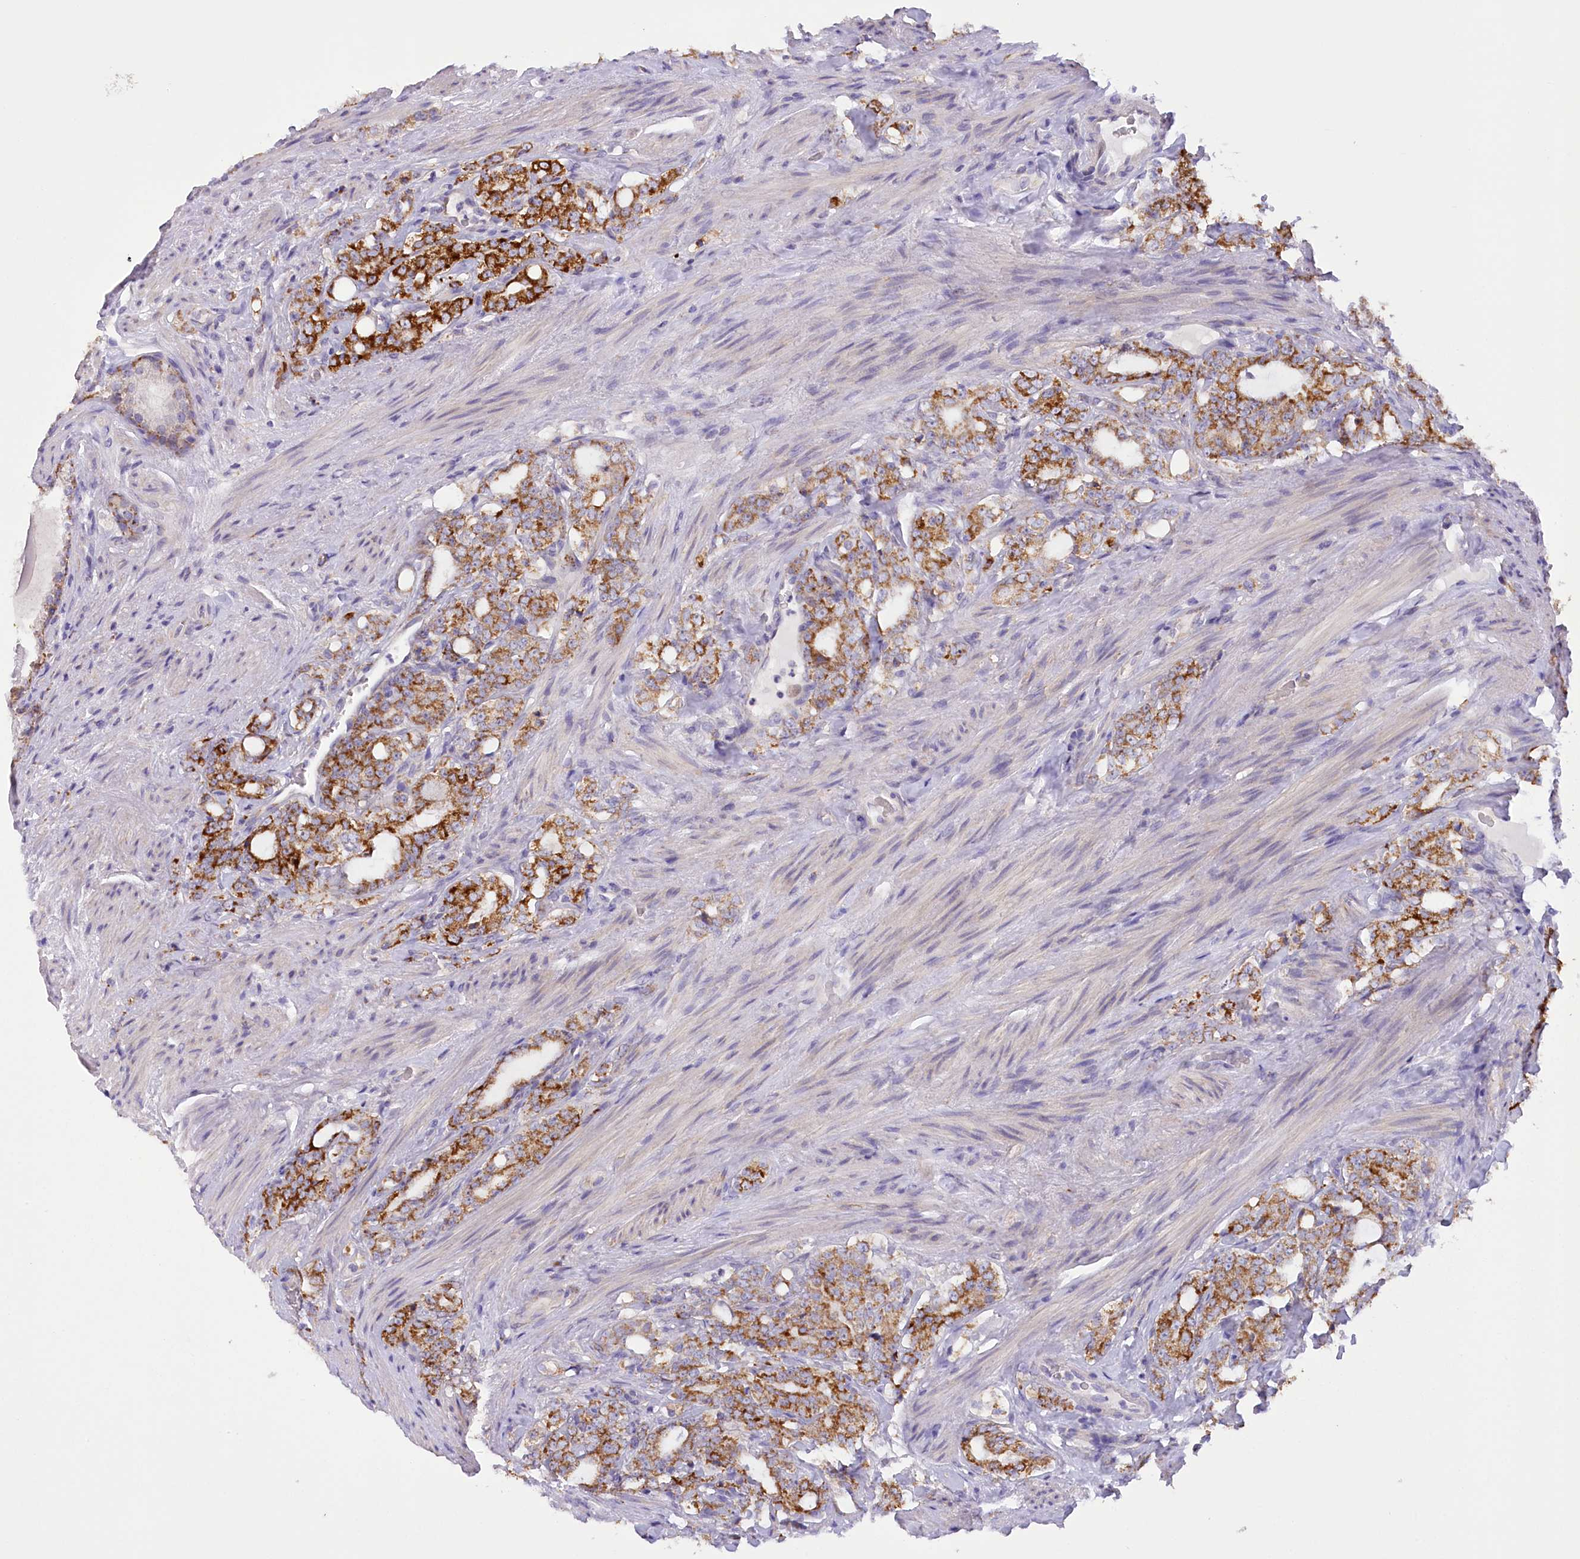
{"staining": {"intensity": "strong", "quantity": ">75%", "location": "cytoplasmic/membranous"}, "tissue": "prostate cancer", "cell_type": "Tumor cells", "image_type": "cancer", "snomed": [{"axis": "morphology", "description": "Adenocarcinoma, High grade"}, {"axis": "topography", "description": "Prostate"}], "caption": "Strong cytoplasmic/membranous positivity for a protein is present in approximately >75% of tumor cells of prostate cancer (high-grade adenocarcinoma) using immunohistochemistry.", "gene": "DCUN1D1", "patient": {"sex": "male", "age": 64}}